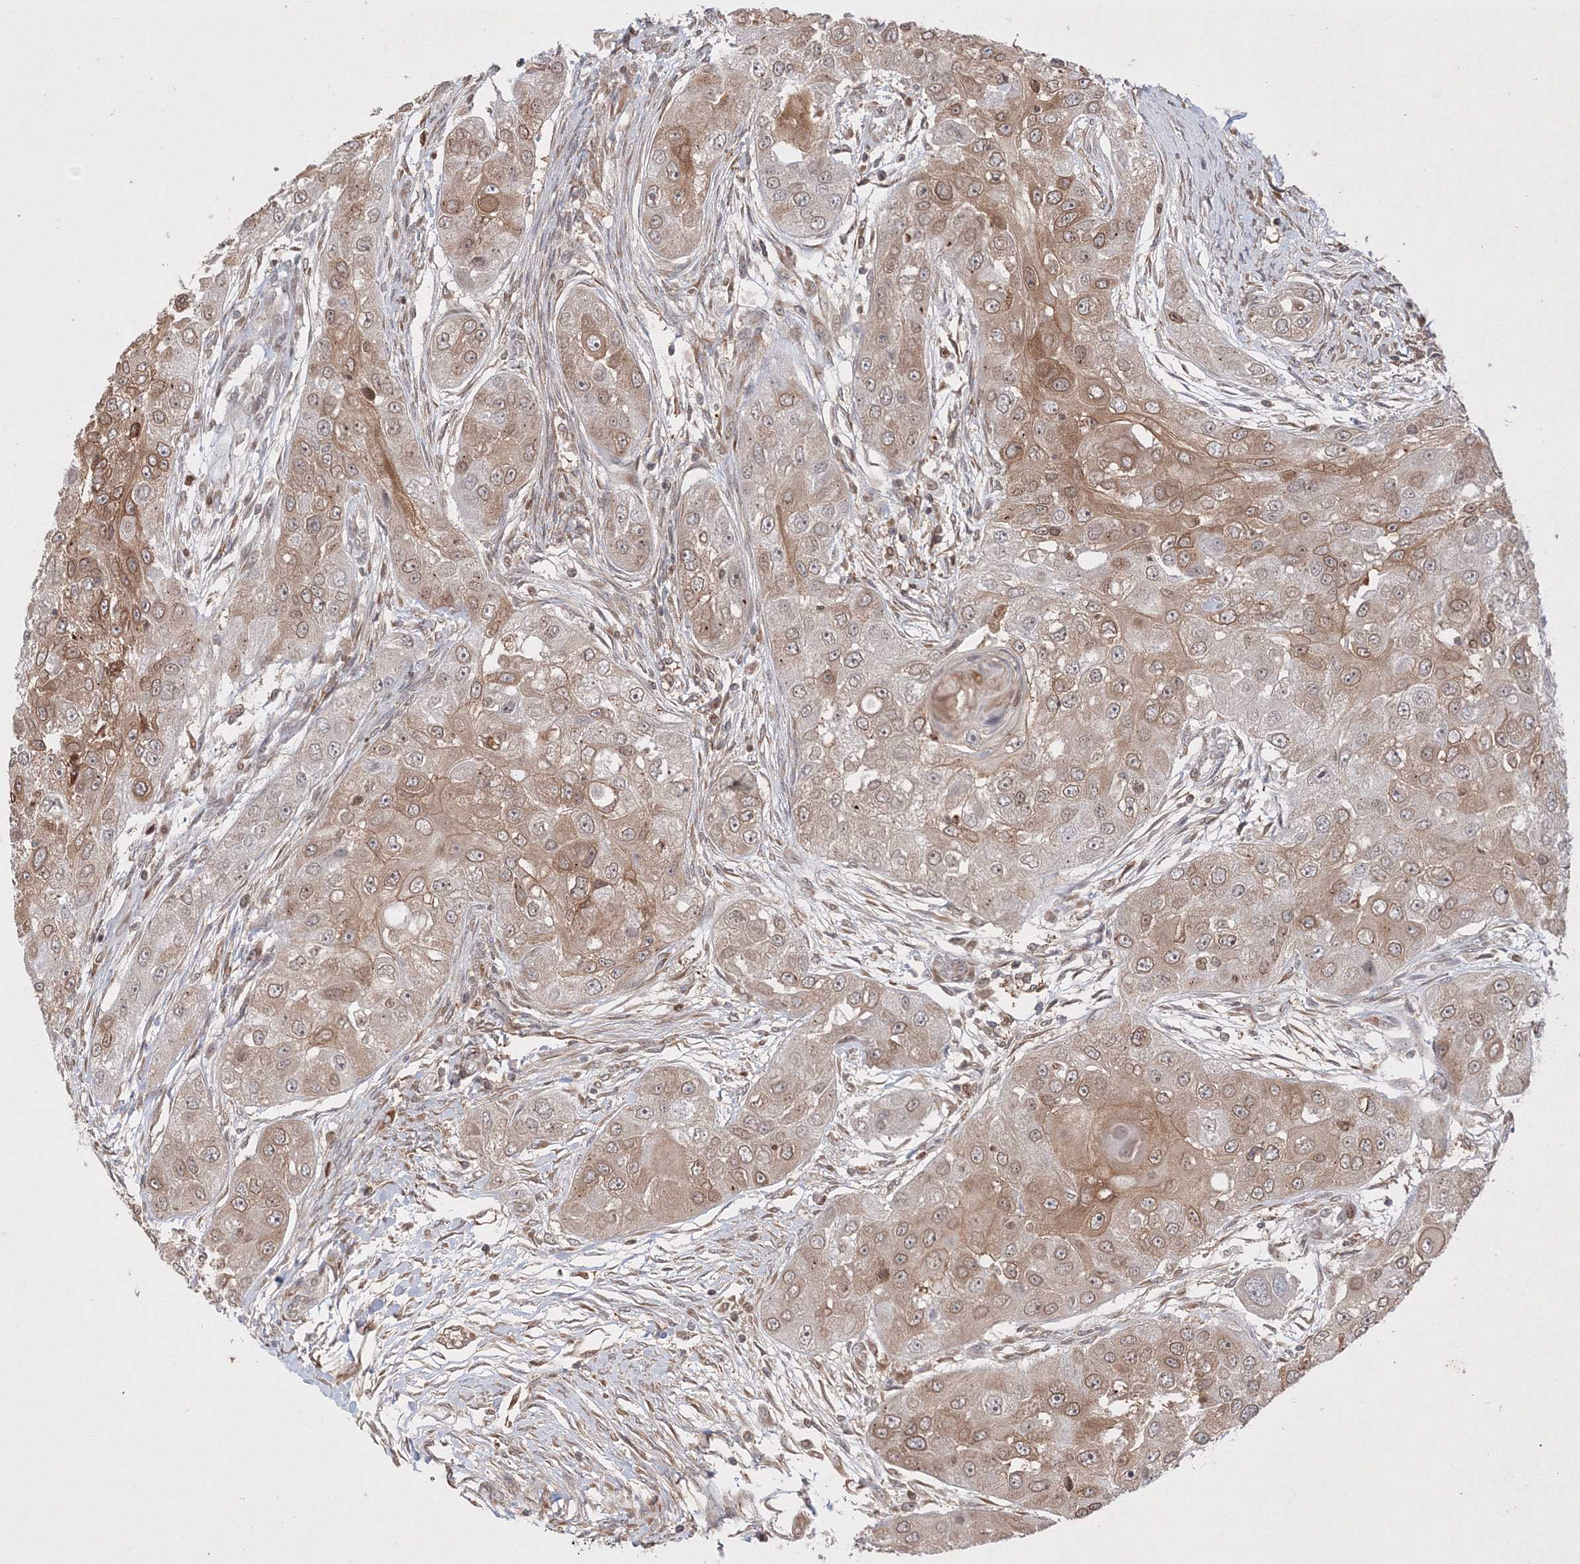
{"staining": {"intensity": "moderate", "quantity": ">75%", "location": "cytoplasmic/membranous"}, "tissue": "head and neck cancer", "cell_type": "Tumor cells", "image_type": "cancer", "snomed": [{"axis": "morphology", "description": "Normal tissue, NOS"}, {"axis": "morphology", "description": "Squamous cell carcinoma, NOS"}, {"axis": "topography", "description": "Skeletal muscle"}, {"axis": "topography", "description": "Head-Neck"}], "caption": "Immunohistochemistry micrograph of neoplastic tissue: human head and neck cancer (squamous cell carcinoma) stained using immunohistochemistry (IHC) shows medium levels of moderate protein expression localized specifically in the cytoplasmic/membranous of tumor cells, appearing as a cytoplasmic/membranous brown color.", "gene": "TMEM50B", "patient": {"sex": "male", "age": 51}}